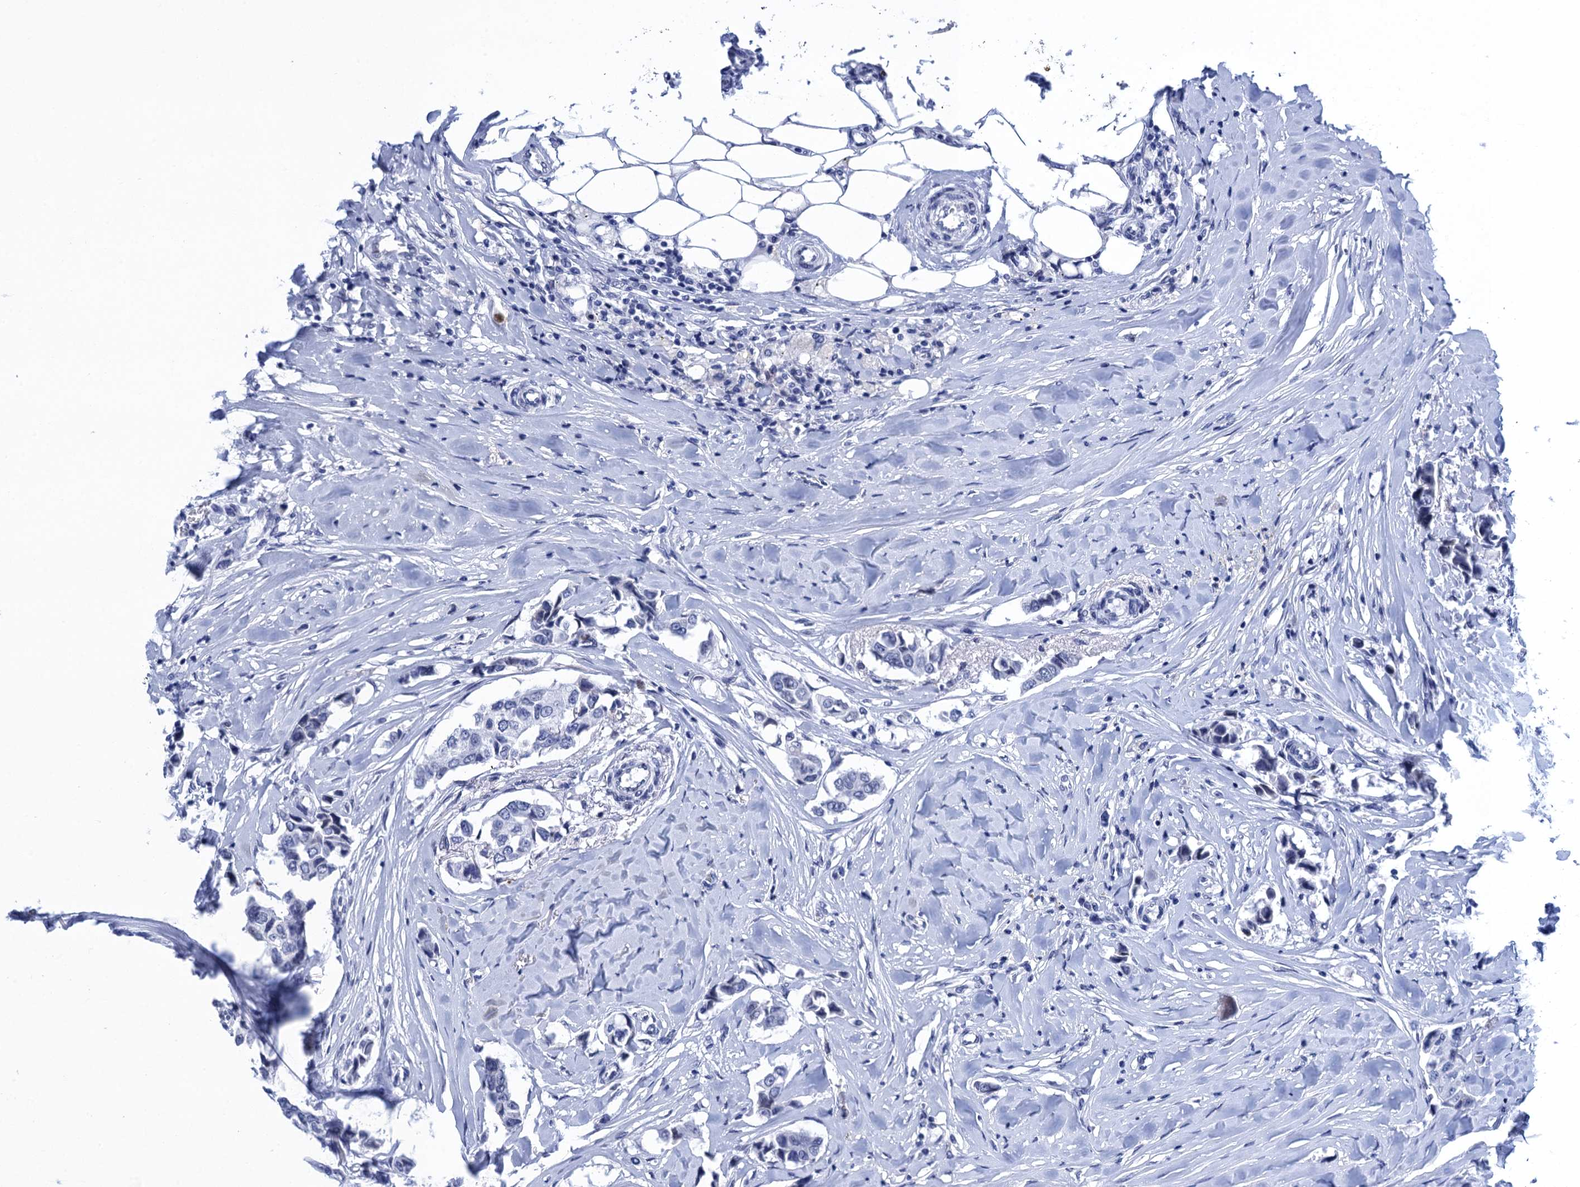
{"staining": {"intensity": "negative", "quantity": "none", "location": "none"}, "tissue": "breast cancer", "cell_type": "Tumor cells", "image_type": "cancer", "snomed": [{"axis": "morphology", "description": "Duct carcinoma"}, {"axis": "topography", "description": "Breast"}], "caption": "High magnification brightfield microscopy of breast intraductal carcinoma stained with DAB (brown) and counterstained with hematoxylin (blue): tumor cells show no significant staining. The staining was performed using DAB to visualize the protein expression in brown, while the nuclei were stained in blue with hematoxylin (Magnification: 20x).", "gene": "METTL25", "patient": {"sex": "female", "age": 80}}